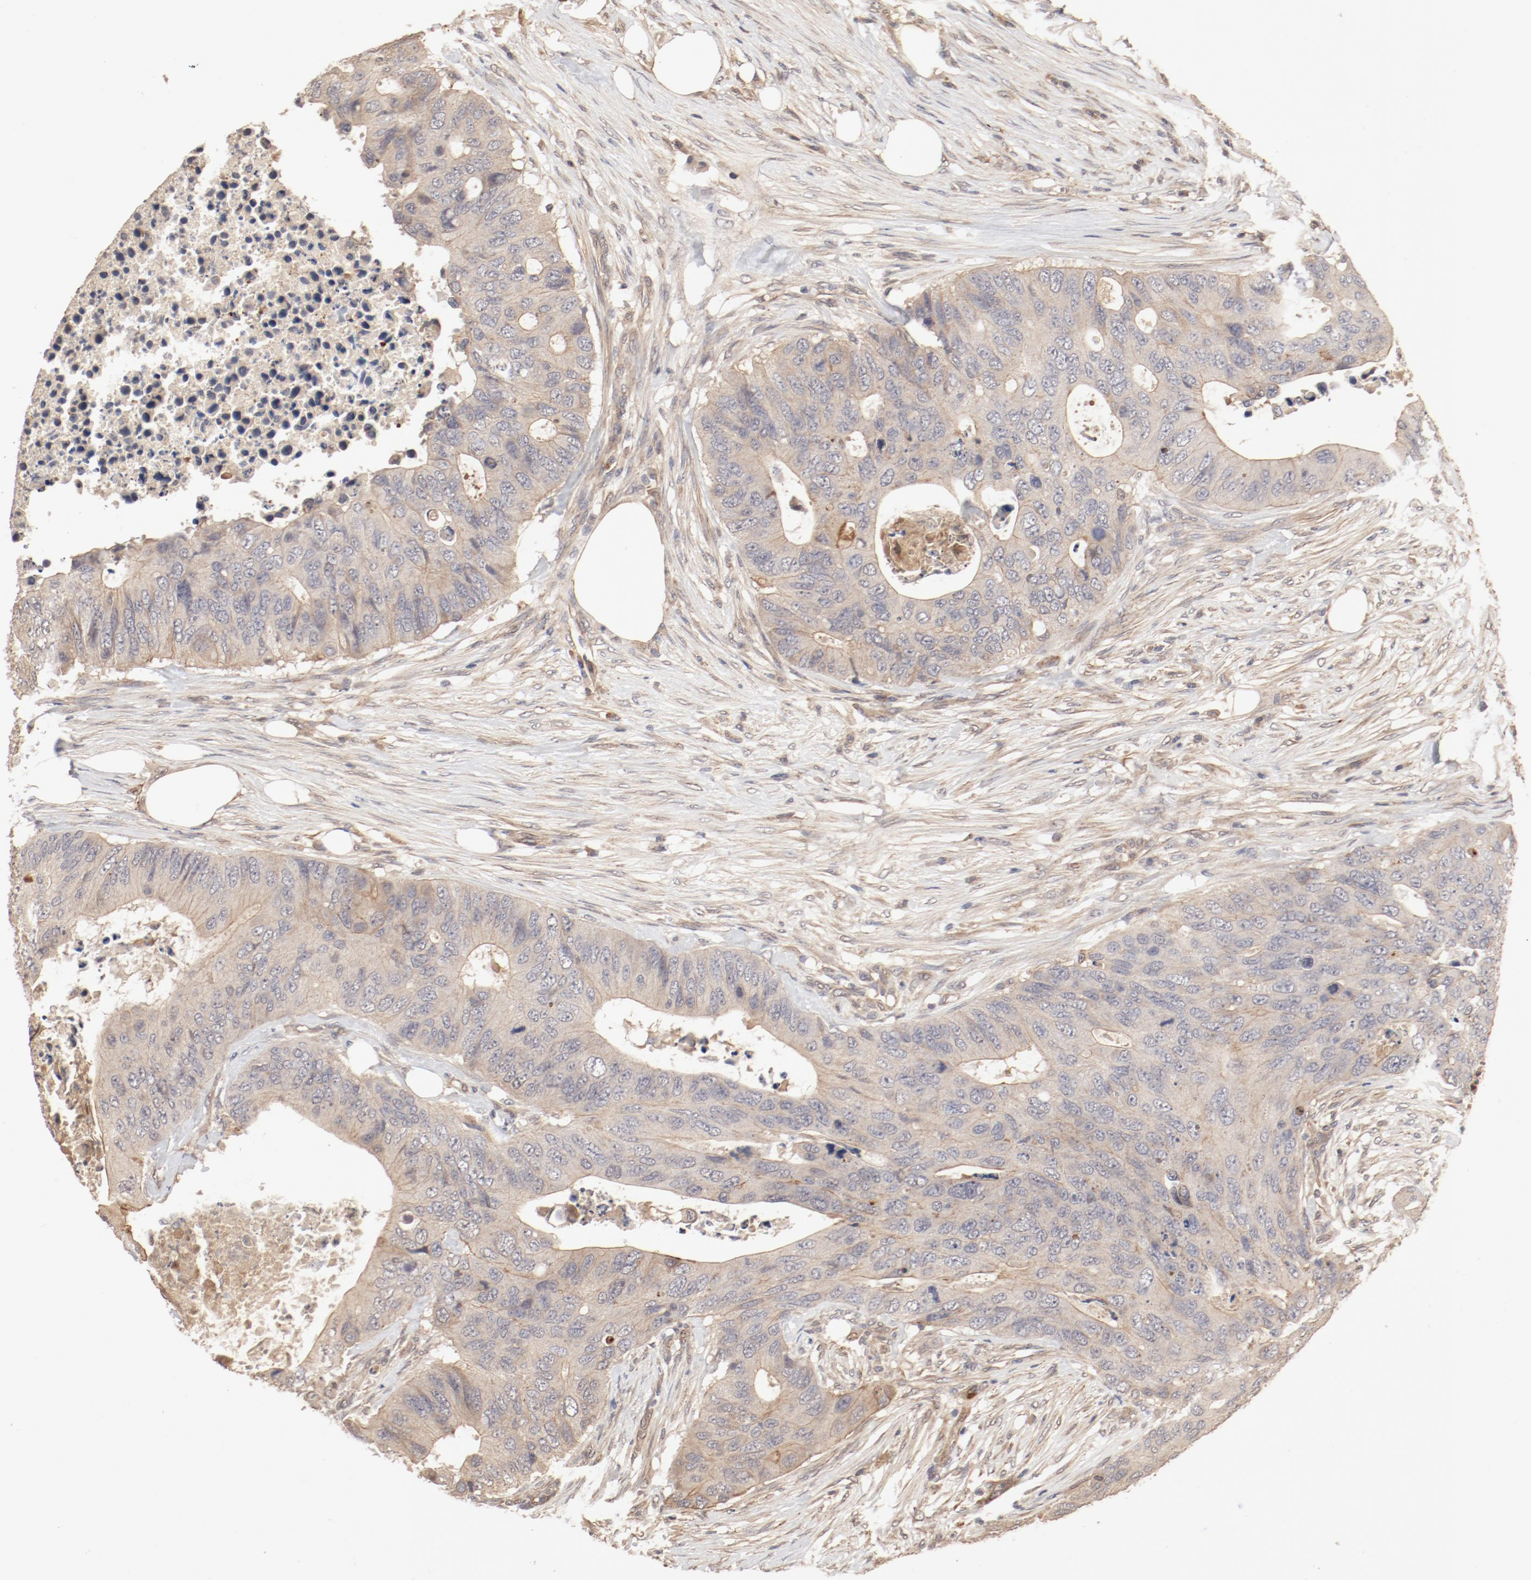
{"staining": {"intensity": "moderate", "quantity": ">75%", "location": "cytoplasmic/membranous"}, "tissue": "colorectal cancer", "cell_type": "Tumor cells", "image_type": "cancer", "snomed": [{"axis": "morphology", "description": "Adenocarcinoma, NOS"}, {"axis": "topography", "description": "Colon"}], "caption": "Immunohistochemical staining of adenocarcinoma (colorectal) reveals medium levels of moderate cytoplasmic/membranous staining in approximately >75% of tumor cells.", "gene": "IL3RA", "patient": {"sex": "male", "age": 71}}